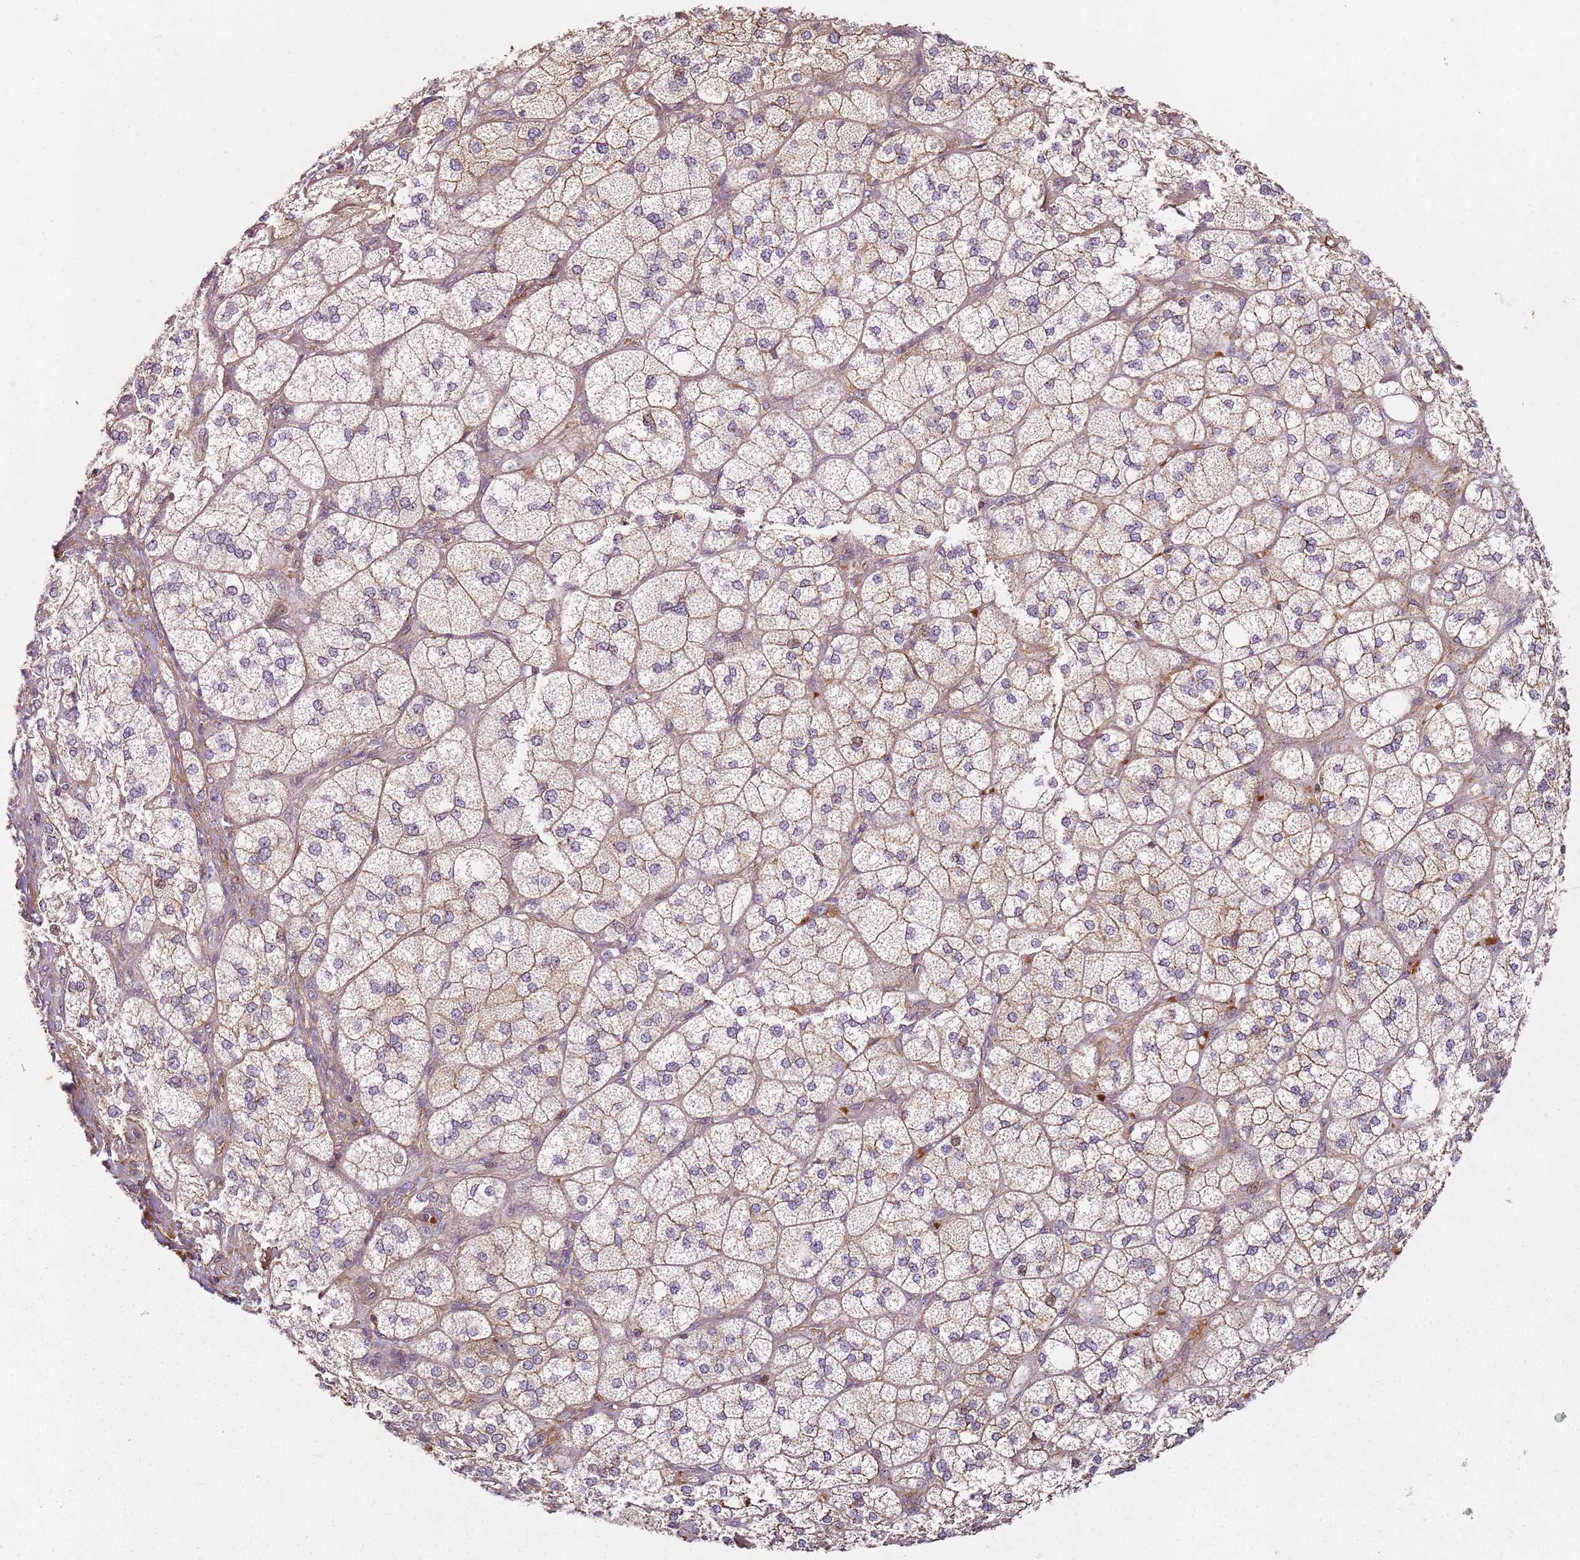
{"staining": {"intensity": "moderate", "quantity": ">75%", "location": "cytoplasmic/membranous"}, "tissue": "adrenal gland", "cell_type": "Glandular cells", "image_type": "normal", "snomed": [{"axis": "morphology", "description": "Normal tissue, NOS"}, {"axis": "topography", "description": "Adrenal gland"}], "caption": "Immunohistochemical staining of benign adrenal gland shows moderate cytoplasmic/membranous protein positivity in about >75% of glandular cells. (IHC, brightfield microscopy, high magnification).", "gene": "C2CD4B", "patient": {"sex": "male", "age": 61}}